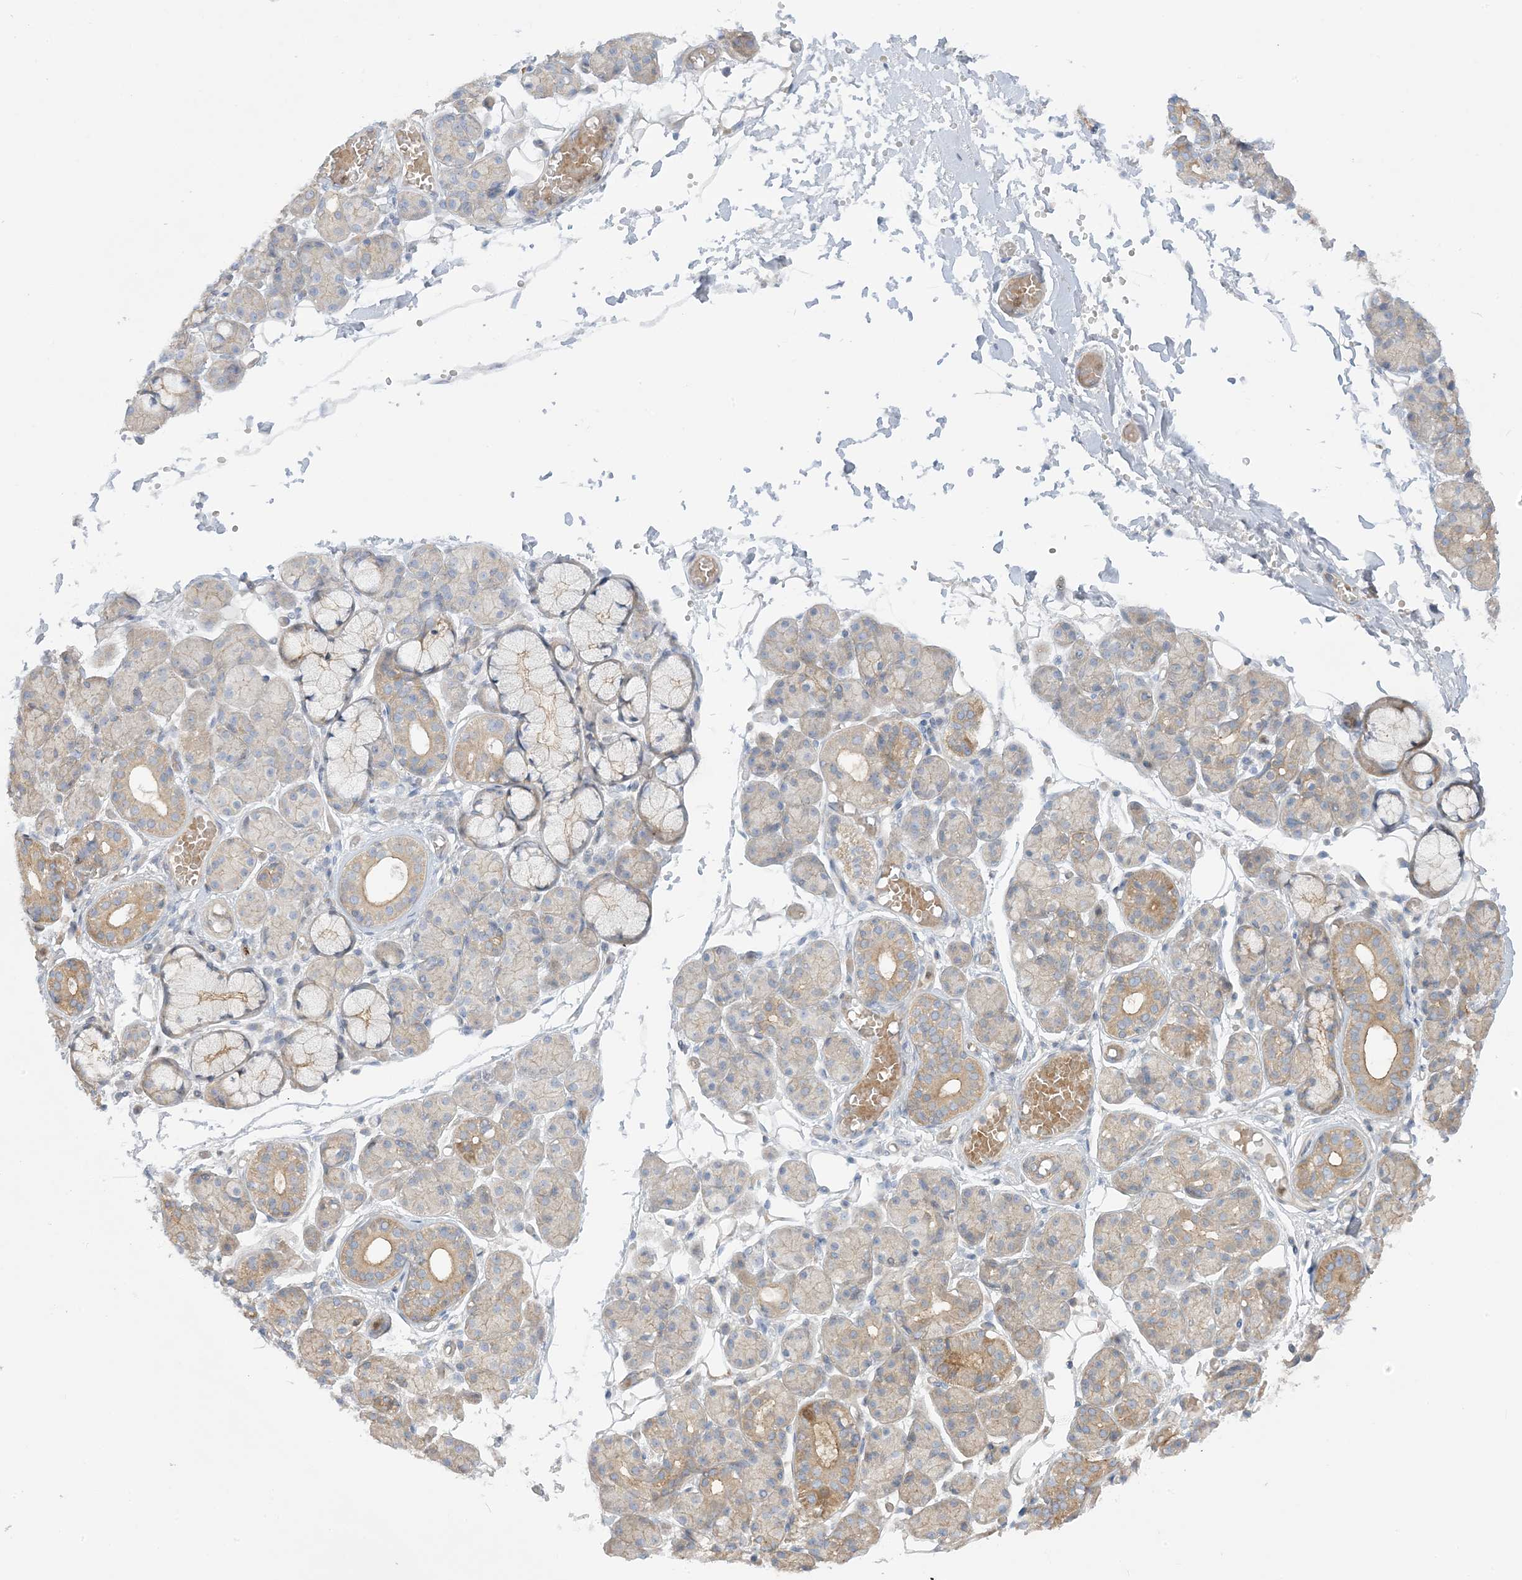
{"staining": {"intensity": "moderate", "quantity": "<25%", "location": "cytoplasmic/membranous"}, "tissue": "salivary gland", "cell_type": "Glandular cells", "image_type": "normal", "snomed": [{"axis": "morphology", "description": "Normal tissue, NOS"}, {"axis": "topography", "description": "Salivary gland"}], "caption": "Salivary gland stained for a protein (brown) shows moderate cytoplasmic/membranous positive expression in about <25% of glandular cells.", "gene": "ICMT", "patient": {"sex": "male", "age": 63}}